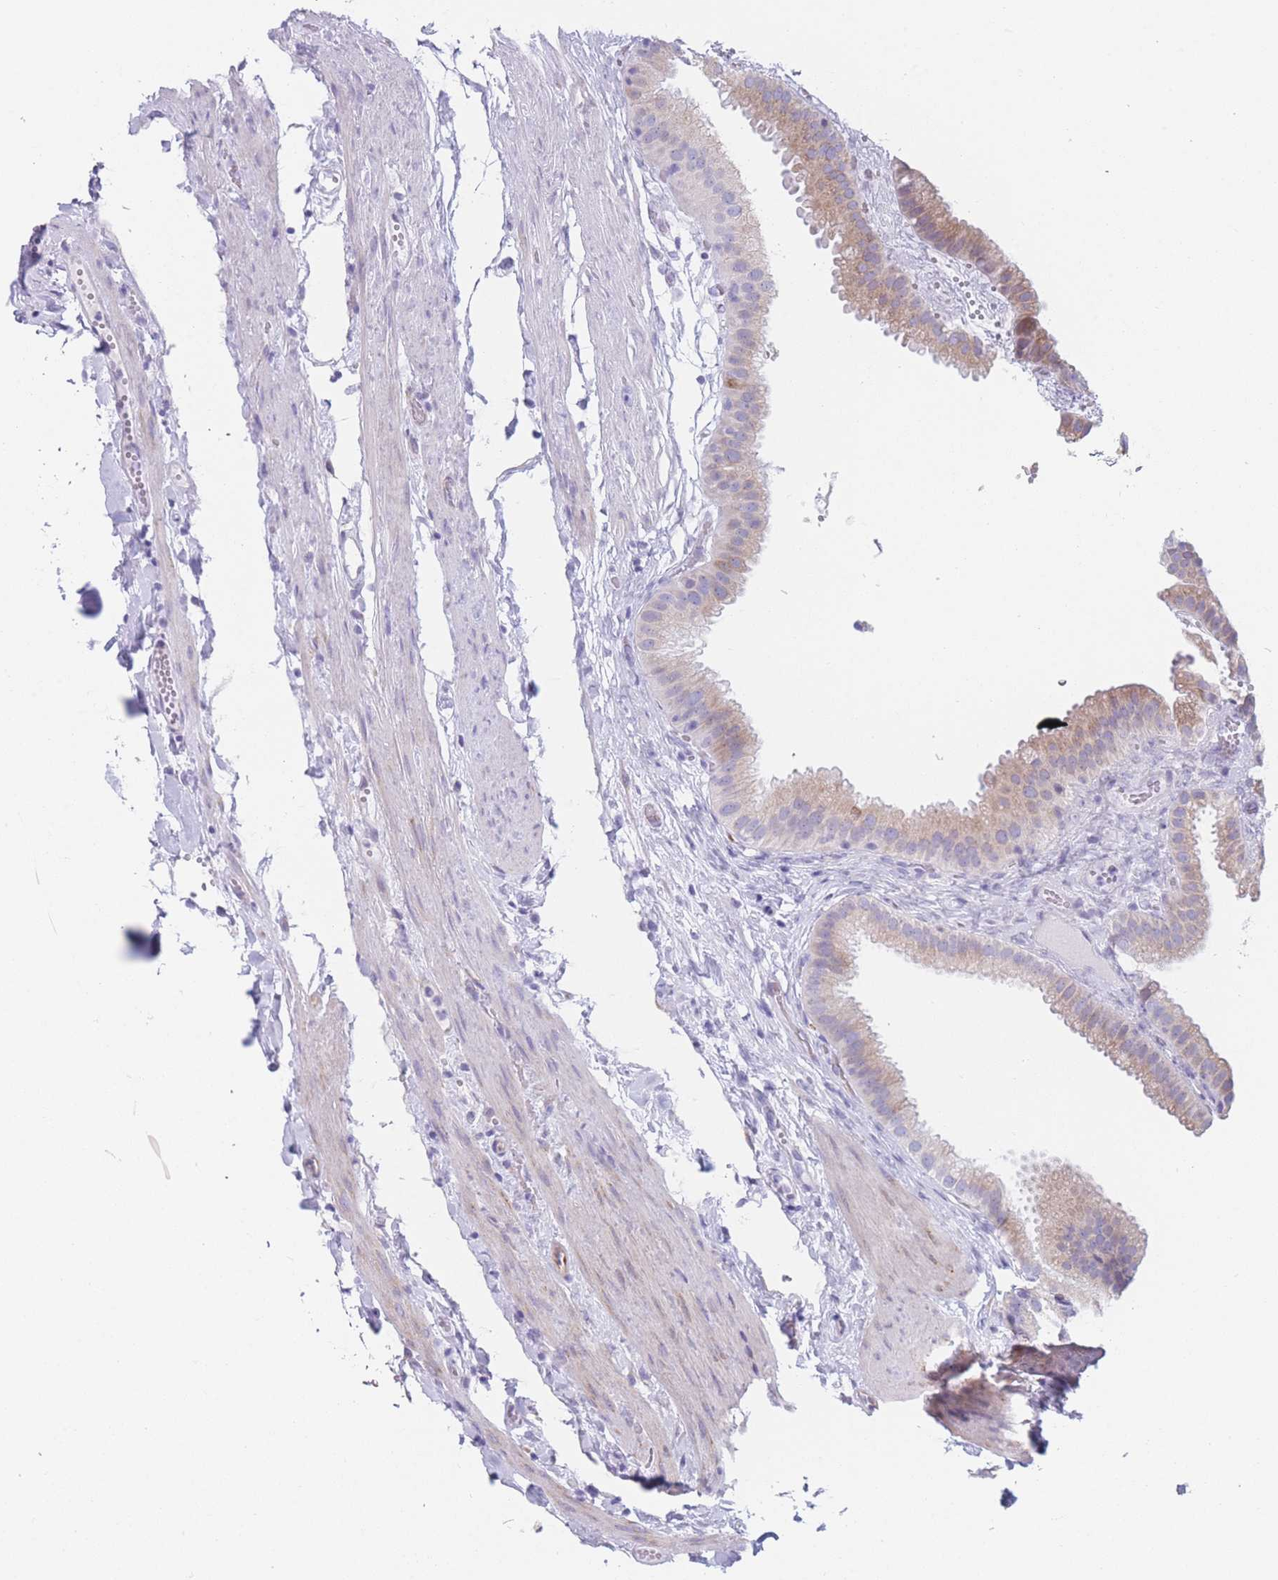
{"staining": {"intensity": "moderate", "quantity": ">75%", "location": "cytoplasmic/membranous"}, "tissue": "gallbladder", "cell_type": "Glandular cells", "image_type": "normal", "snomed": [{"axis": "morphology", "description": "Normal tissue, NOS"}, {"axis": "topography", "description": "Gallbladder"}], "caption": "Immunohistochemical staining of benign gallbladder reveals moderate cytoplasmic/membranous protein positivity in approximately >75% of glandular cells.", "gene": "AK9", "patient": {"sex": "female", "age": 61}}